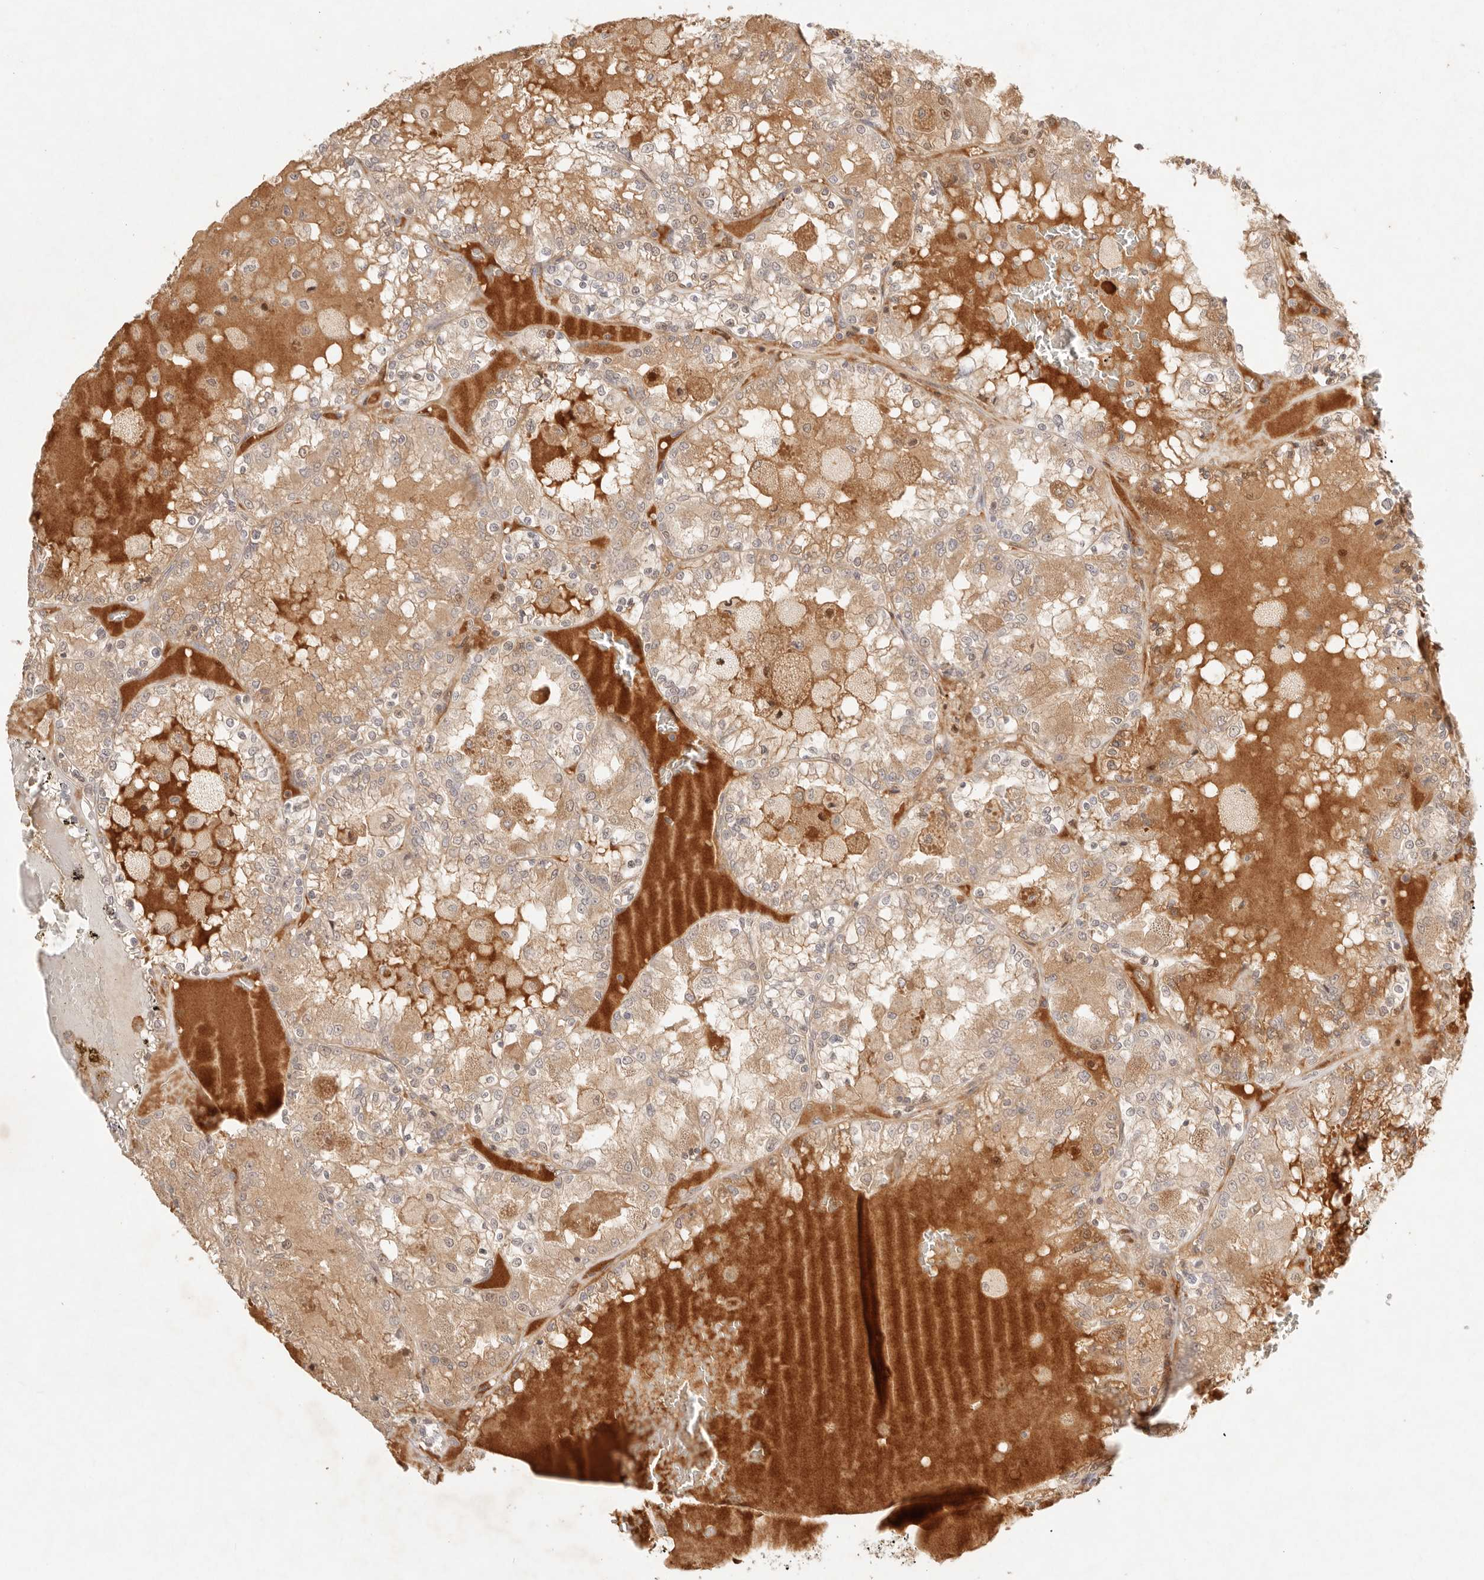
{"staining": {"intensity": "weak", "quantity": ">75%", "location": "cytoplasmic/membranous"}, "tissue": "renal cancer", "cell_type": "Tumor cells", "image_type": "cancer", "snomed": [{"axis": "morphology", "description": "Adenocarcinoma, NOS"}, {"axis": "topography", "description": "Kidney"}], "caption": "Protein analysis of renal cancer tissue shows weak cytoplasmic/membranous expression in approximately >75% of tumor cells.", "gene": "PHLDA3", "patient": {"sex": "female", "age": 56}}